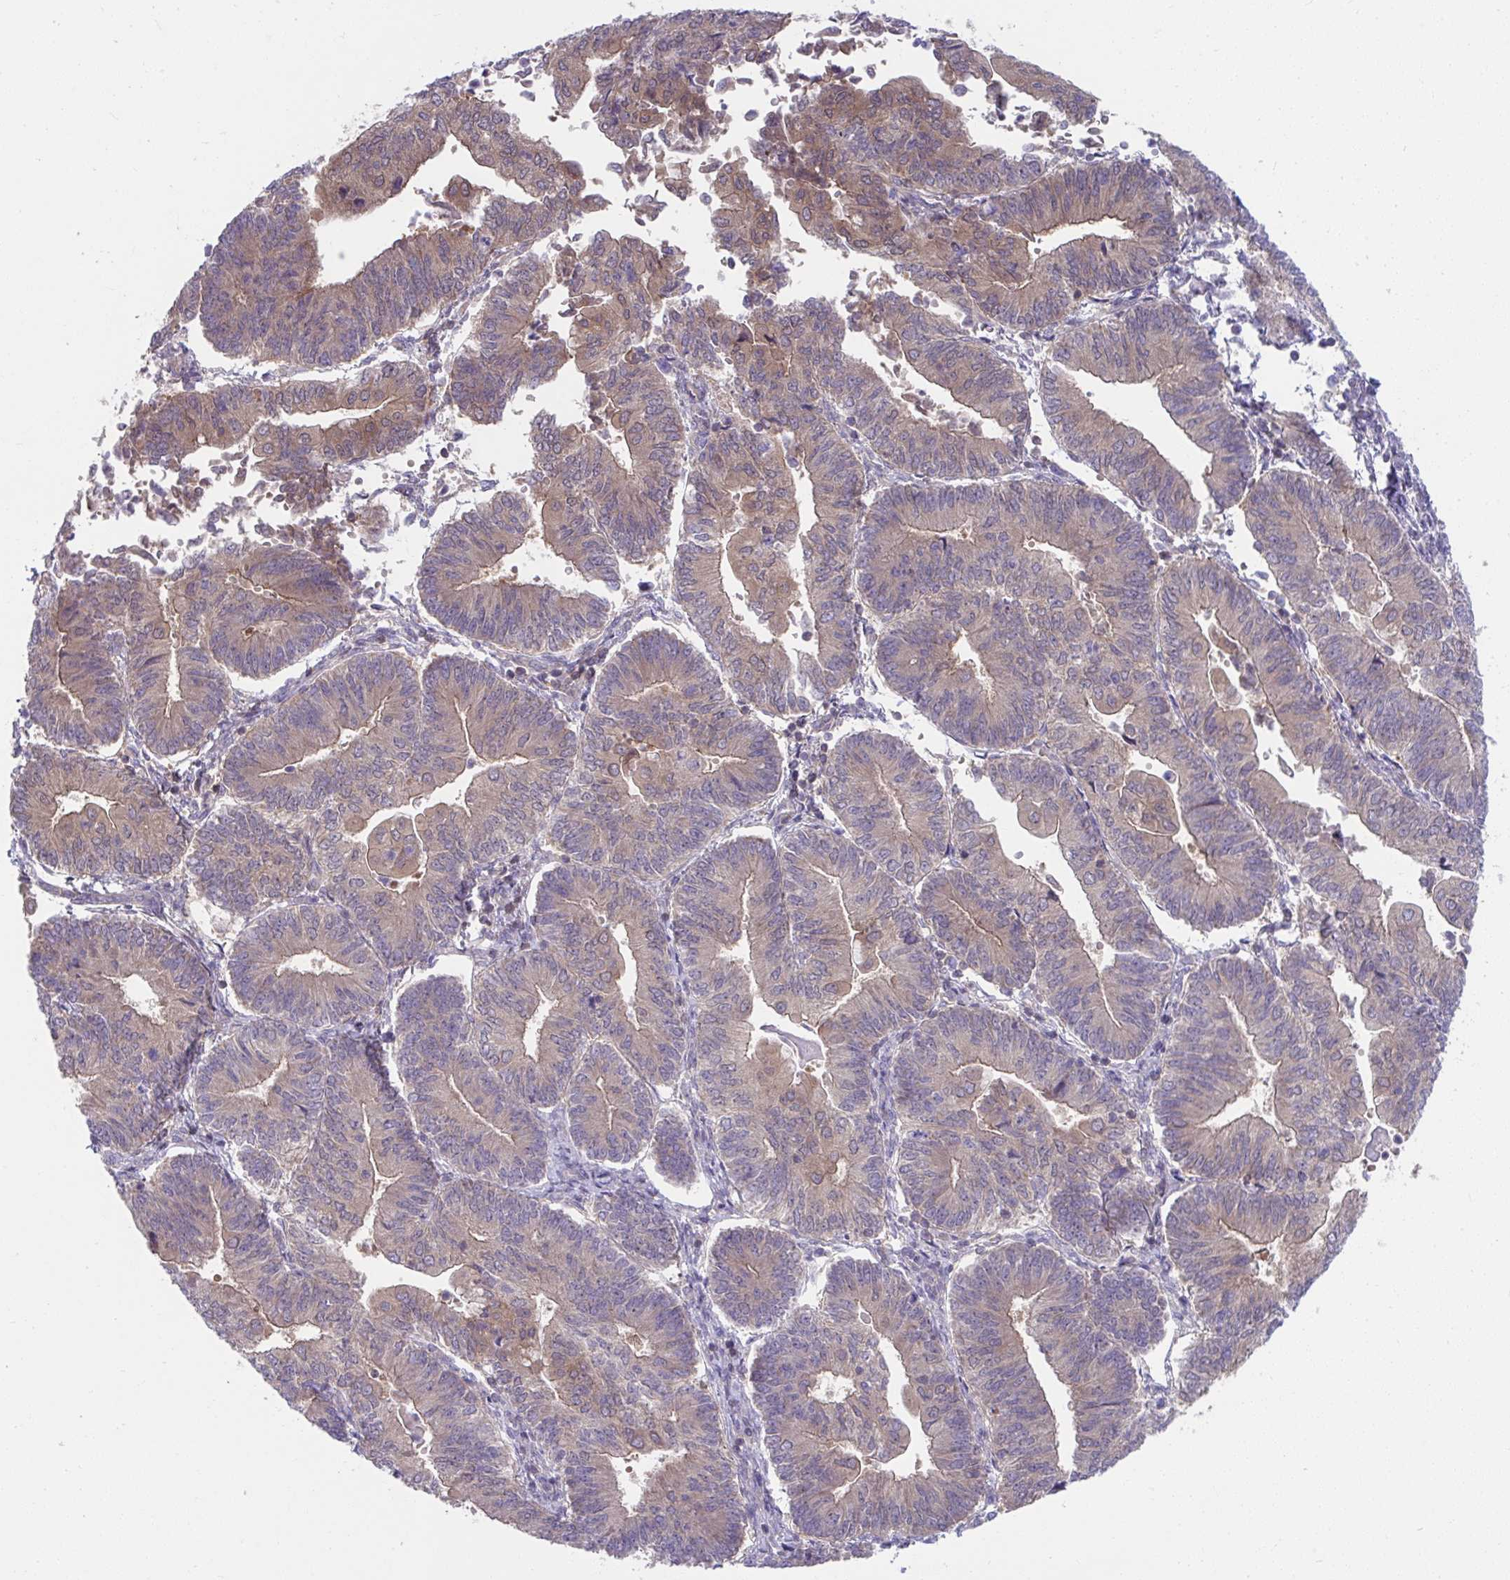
{"staining": {"intensity": "weak", "quantity": ">75%", "location": "cytoplasmic/membranous"}, "tissue": "endometrial cancer", "cell_type": "Tumor cells", "image_type": "cancer", "snomed": [{"axis": "morphology", "description": "Adenocarcinoma, NOS"}, {"axis": "topography", "description": "Endometrium"}], "caption": "The image shows staining of endometrial cancer (adenocarcinoma), revealing weak cytoplasmic/membranous protein expression (brown color) within tumor cells.", "gene": "PCDHB7", "patient": {"sex": "female", "age": 65}}